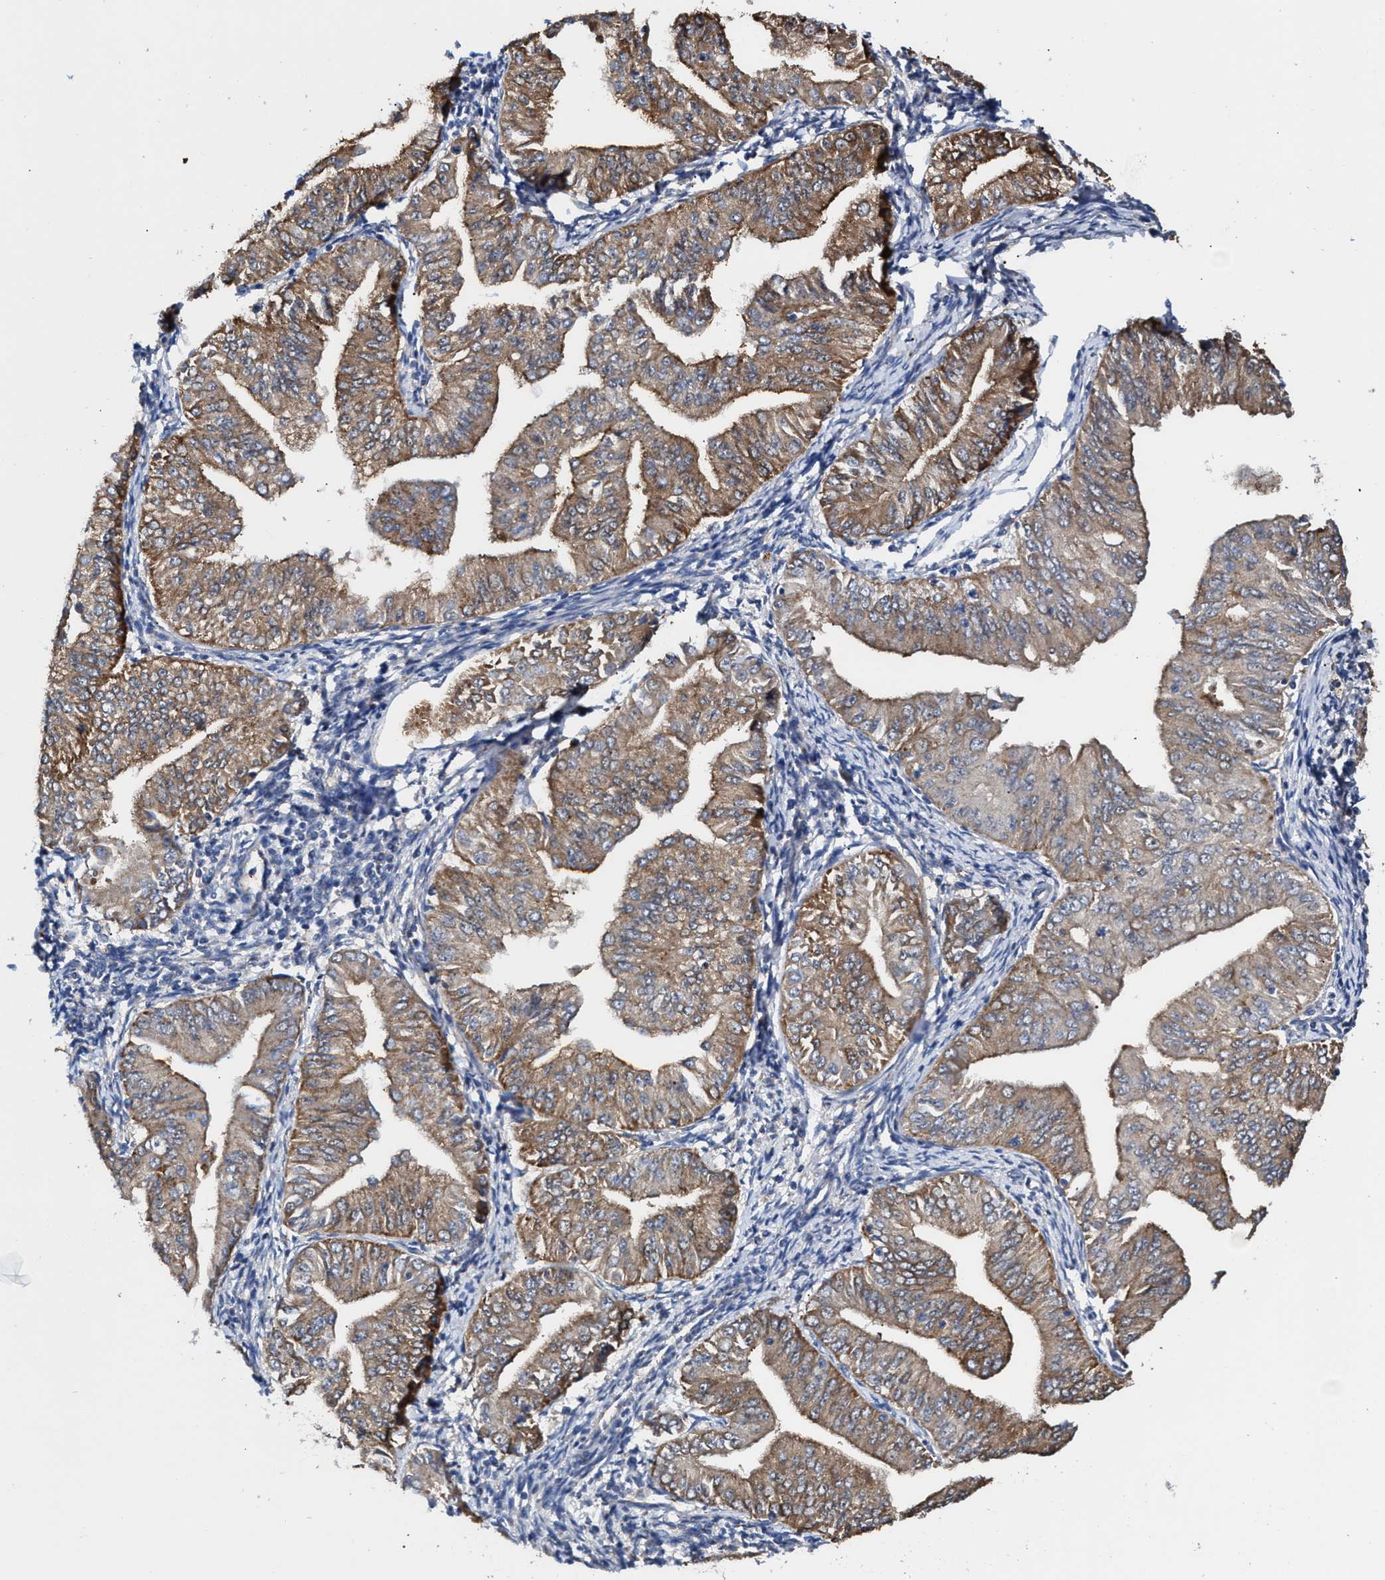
{"staining": {"intensity": "moderate", "quantity": ">75%", "location": "cytoplasmic/membranous"}, "tissue": "endometrial cancer", "cell_type": "Tumor cells", "image_type": "cancer", "snomed": [{"axis": "morphology", "description": "Normal tissue, NOS"}, {"axis": "morphology", "description": "Adenocarcinoma, NOS"}, {"axis": "topography", "description": "Endometrium"}], "caption": "Immunohistochemical staining of endometrial cancer demonstrates medium levels of moderate cytoplasmic/membranous protein expression in about >75% of tumor cells. The staining was performed using DAB, with brown indicating positive protein expression. Nuclei are stained blue with hematoxylin.", "gene": "MECR", "patient": {"sex": "female", "age": 53}}